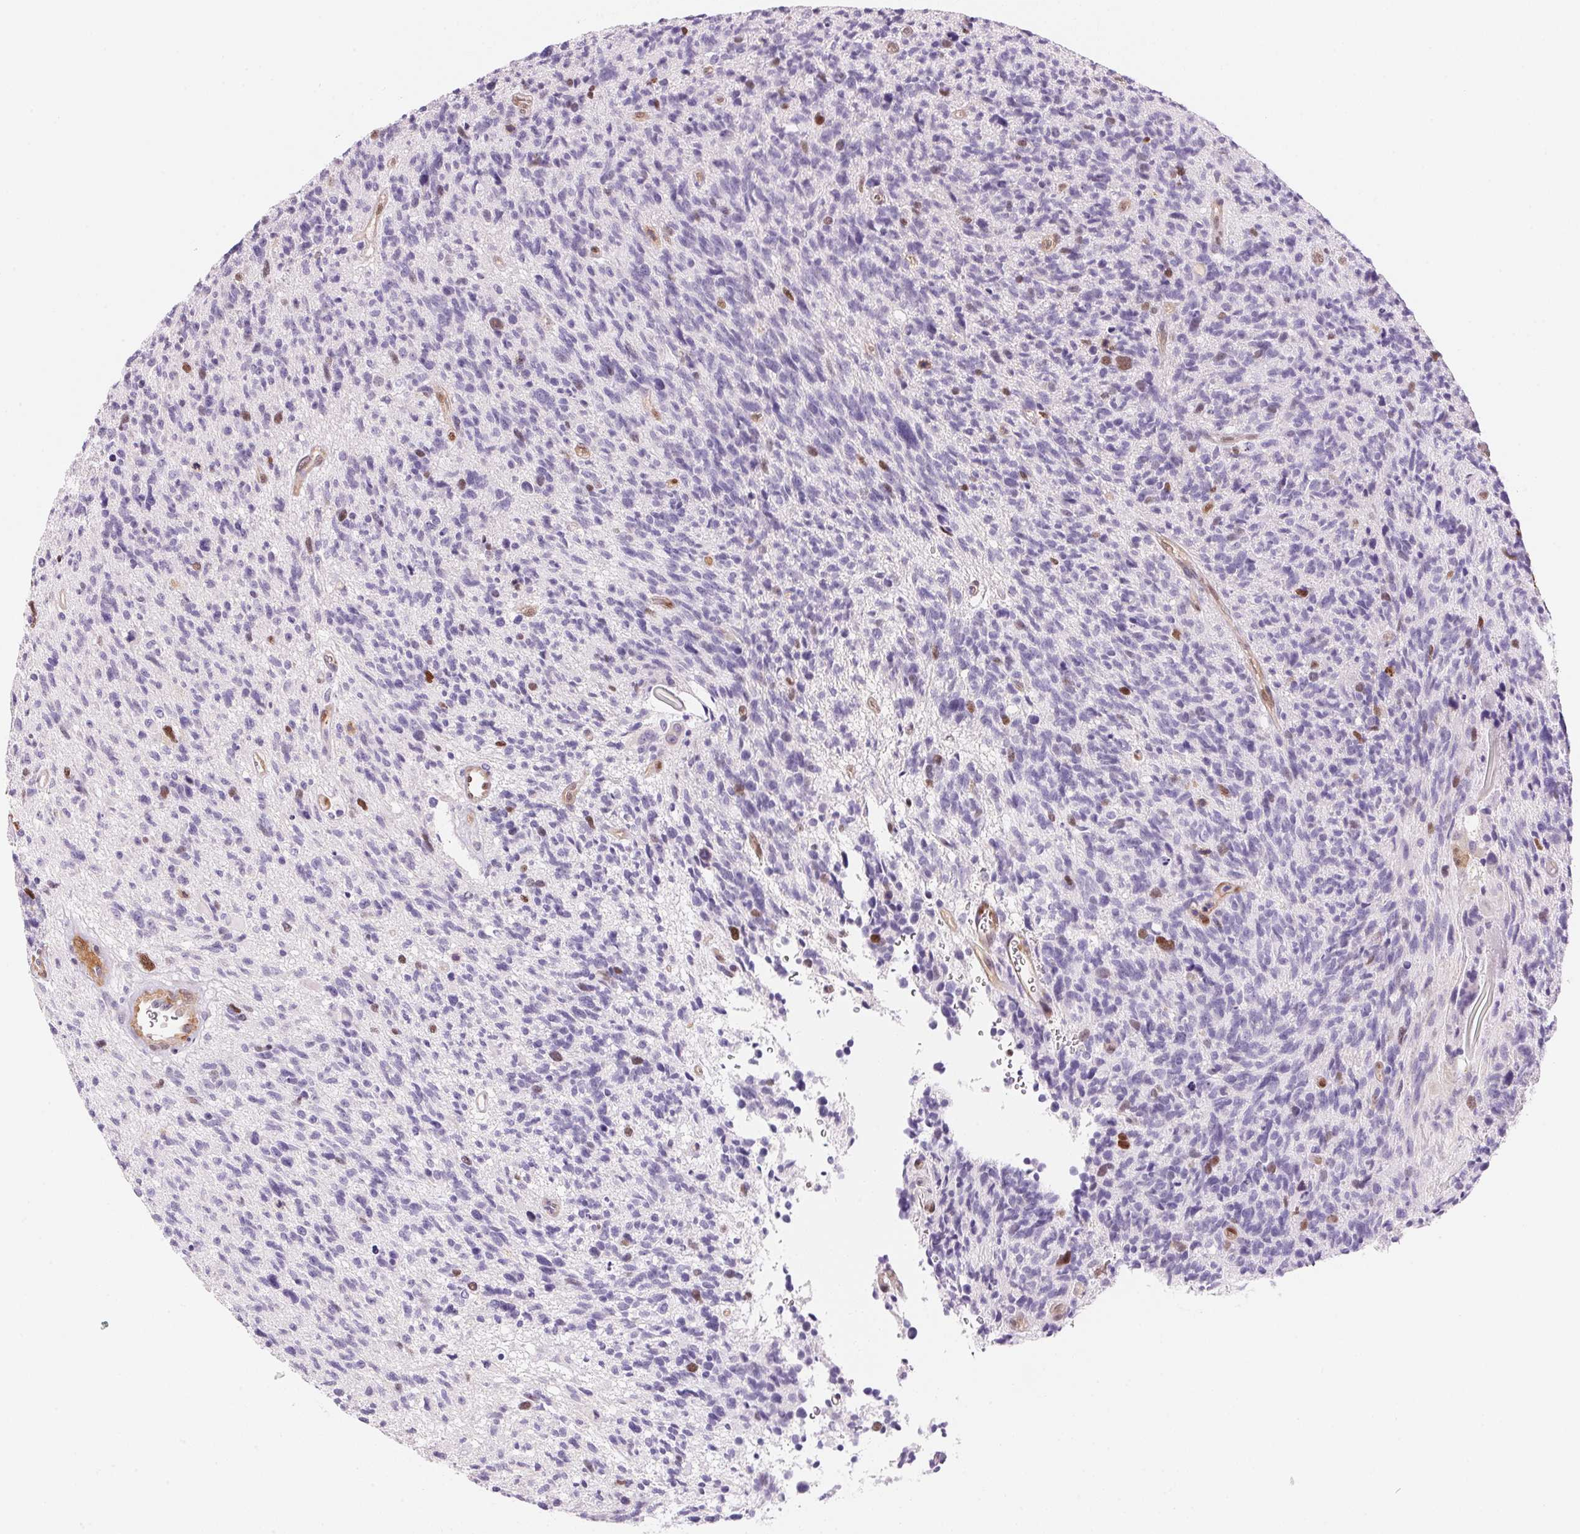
{"staining": {"intensity": "negative", "quantity": "none", "location": "none"}, "tissue": "glioma", "cell_type": "Tumor cells", "image_type": "cancer", "snomed": [{"axis": "morphology", "description": "Glioma, malignant, High grade"}, {"axis": "topography", "description": "Brain"}], "caption": "A high-resolution photomicrograph shows immunohistochemistry staining of glioma, which reveals no significant positivity in tumor cells. (Stains: DAB immunohistochemistry with hematoxylin counter stain, Microscopy: brightfield microscopy at high magnification).", "gene": "SMTN", "patient": {"sex": "male", "age": 29}}